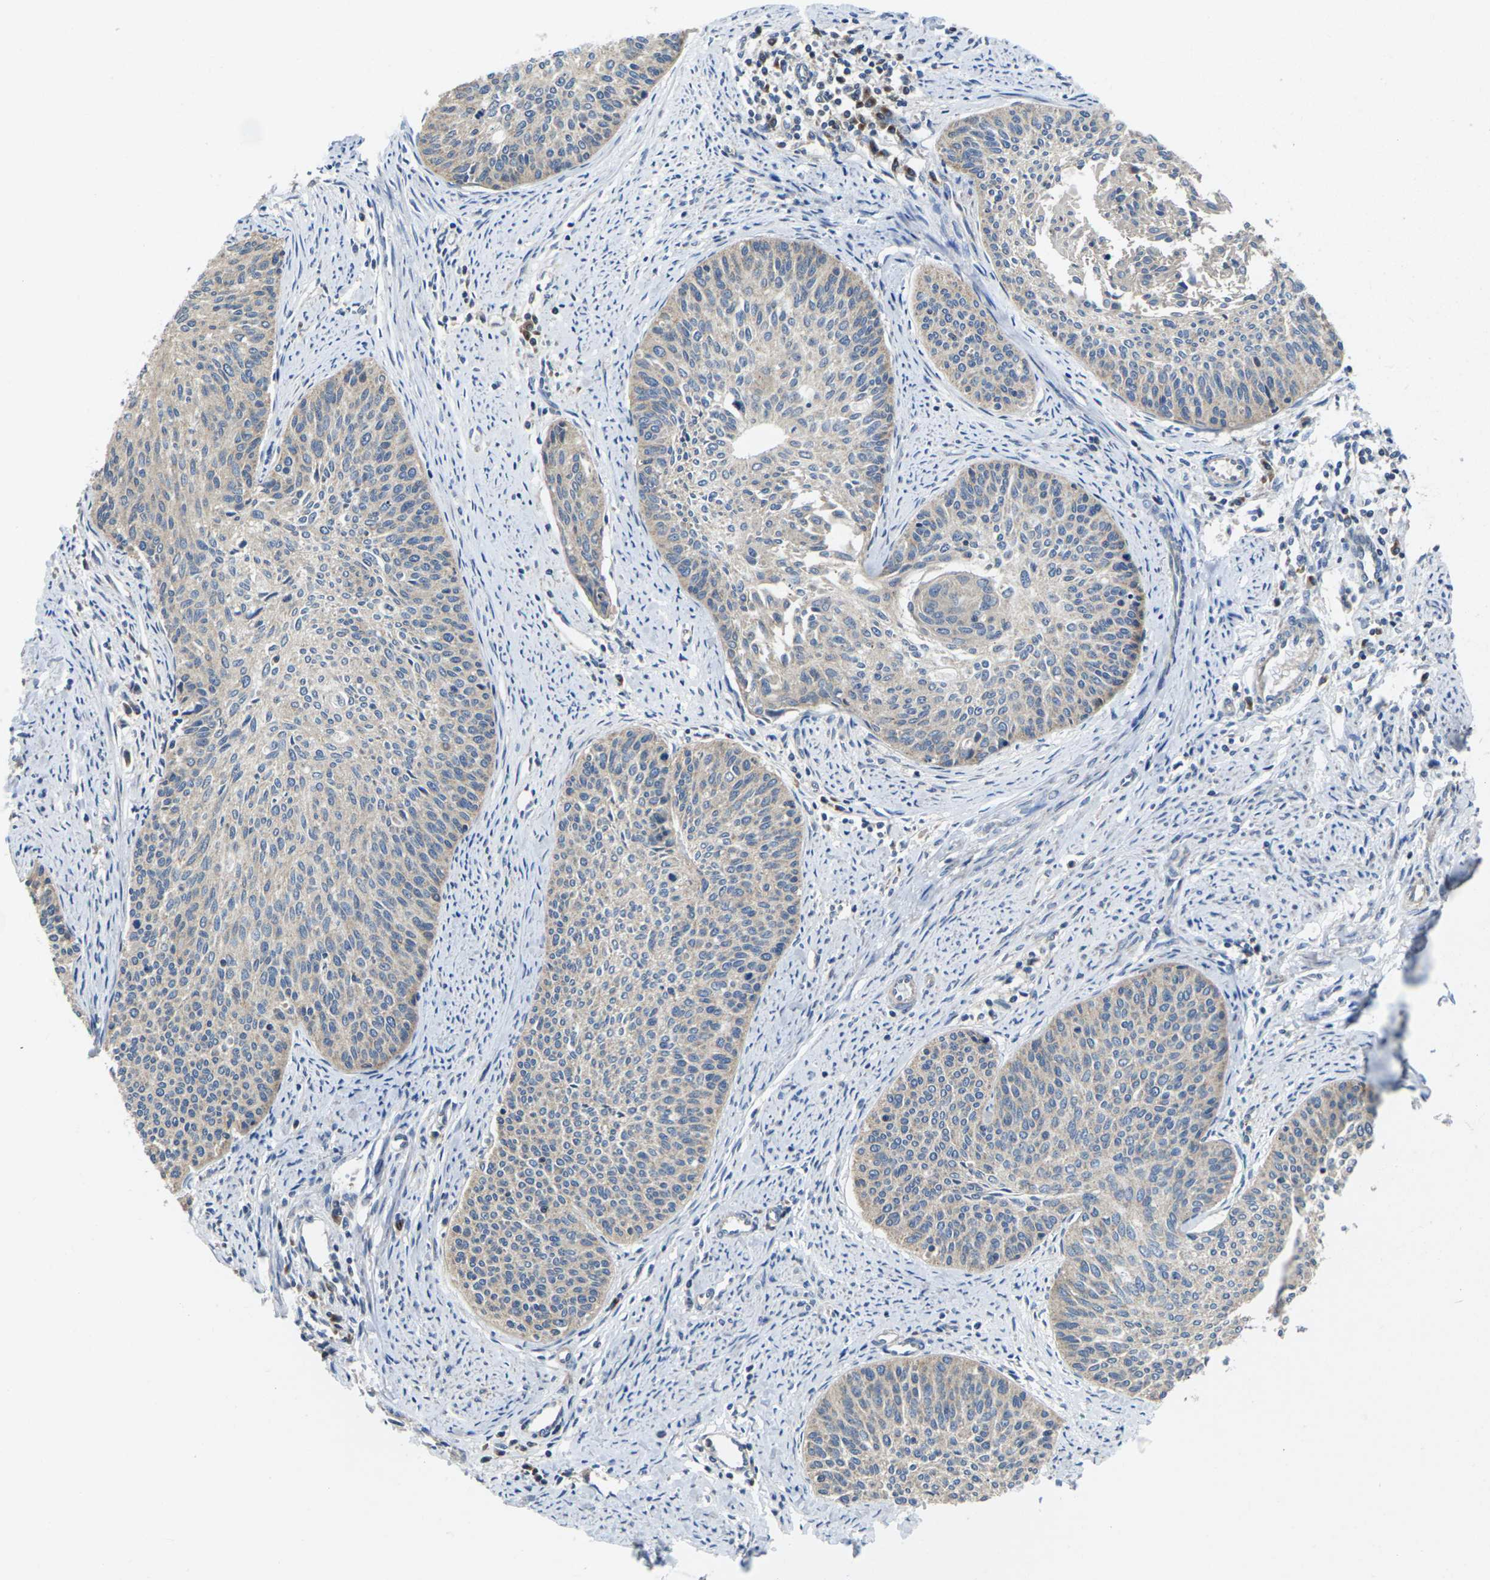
{"staining": {"intensity": "weak", "quantity": ">75%", "location": "cytoplasmic/membranous"}, "tissue": "cervical cancer", "cell_type": "Tumor cells", "image_type": "cancer", "snomed": [{"axis": "morphology", "description": "Squamous cell carcinoma, NOS"}, {"axis": "topography", "description": "Cervix"}], "caption": "Protein analysis of cervical cancer (squamous cell carcinoma) tissue exhibits weak cytoplasmic/membranous staining in approximately >75% of tumor cells.", "gene": "TMCC2", "patient": {"sex": "female", "age": 55}}